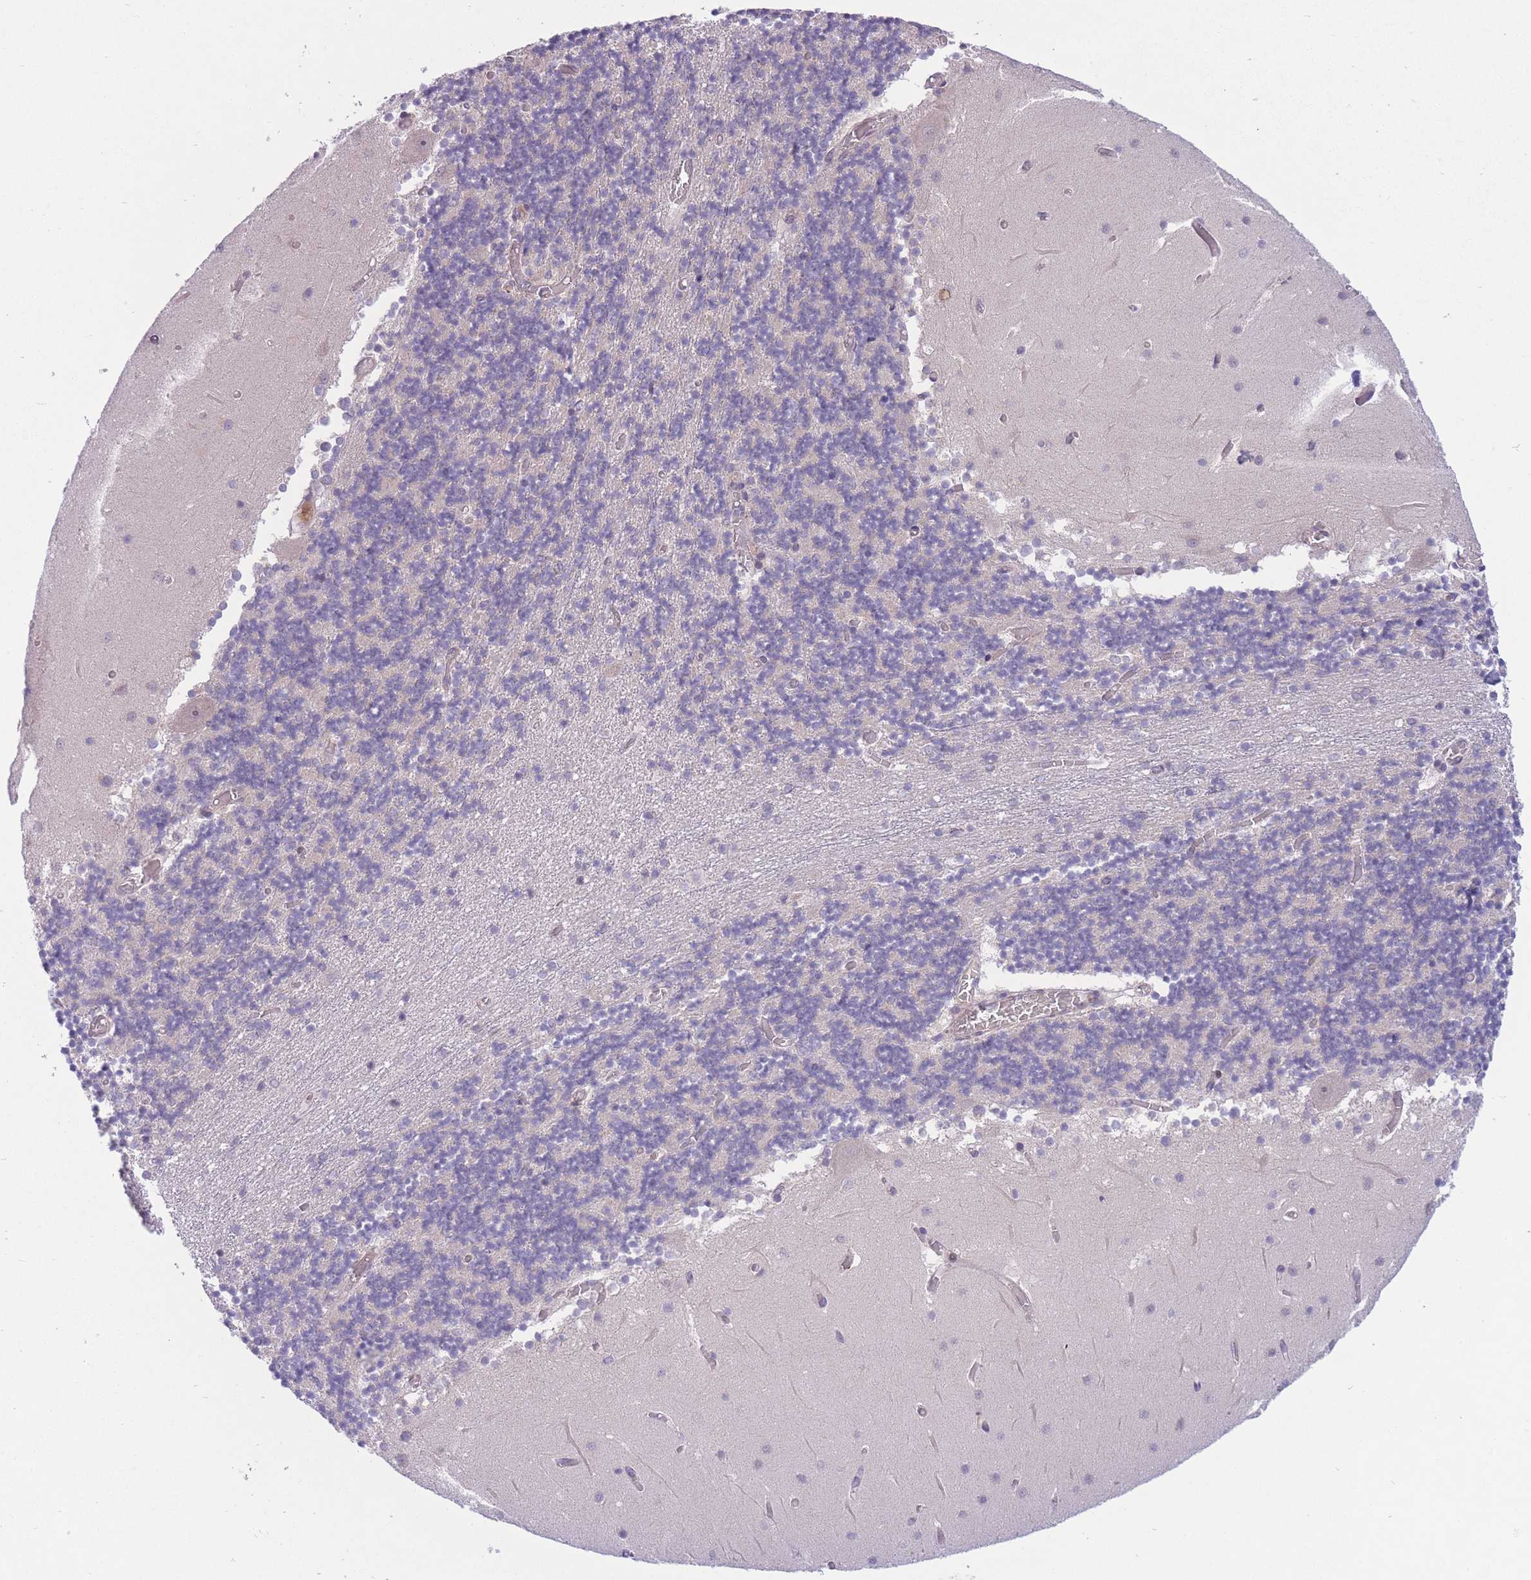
{"staining": {"intensity": "negative", "quantity": "none", "location": "none"}, "tissue": "cerebellum", "cell_type": "Cells in granular layer", "image_type": "normal", "snomed": [{"axis": "morphology", "description": "Normal tissue, NOS"}, {"axis": "topography", "description": "Cerebellum"}], "caption": "There is no significant positivity in cells in granular layer of cerebellum.", "gene": "CDC25B", "patient": {"sex": "female", "age": 28}}